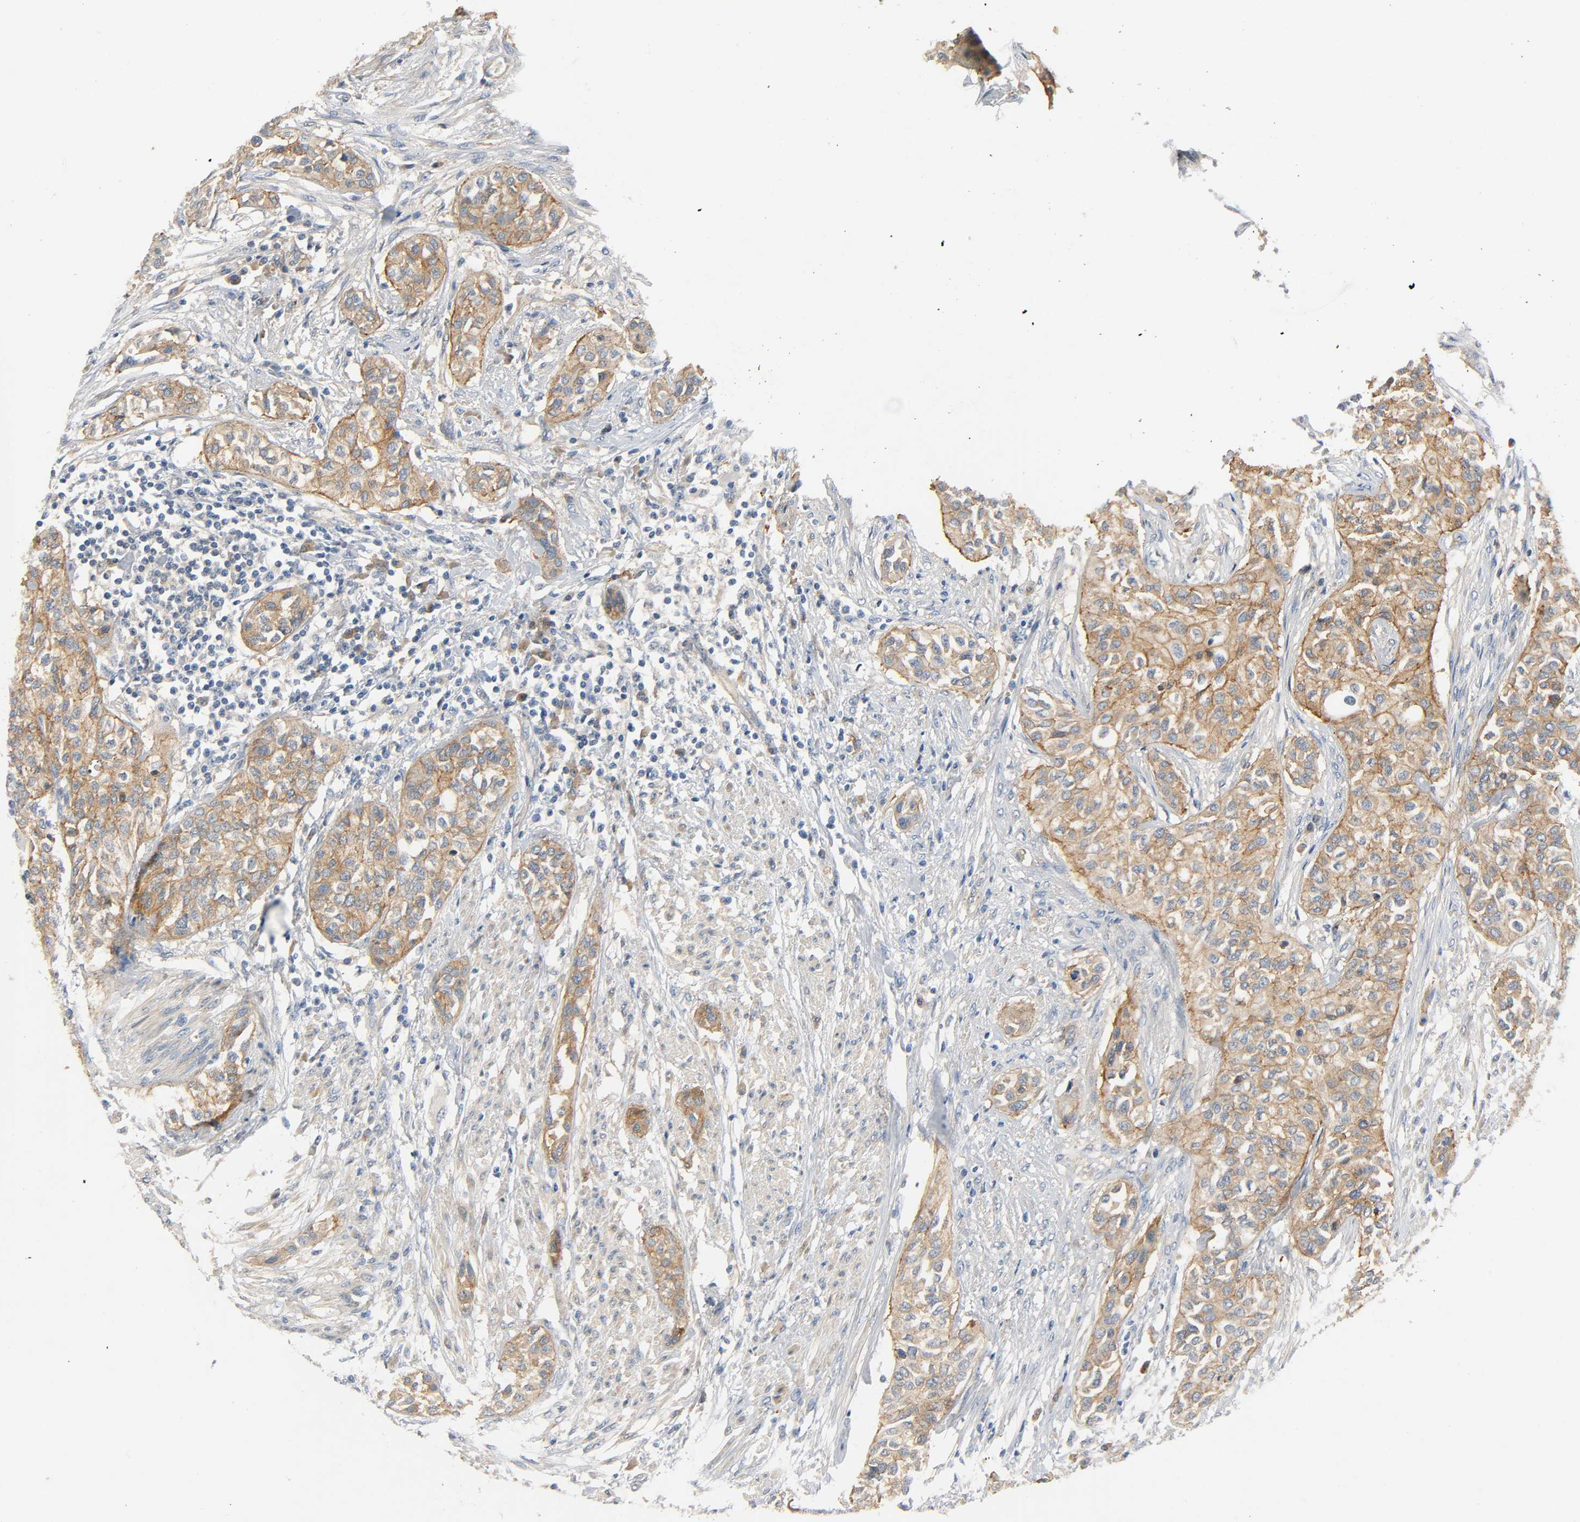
{"staining": {"intensity": "strong", "quantity": ">75%", "location": "cytoplasmic/membranous"}, "tissue": "urothelial cancer", "cell_type": "Tumor cells", "image_type": "cancer", "snomed": [{"axis": "morphology", "description": "Urothelial carcinoma, High grade"}, {"axis": "topography", "description": "Urinary bladder"}], "caption": "Brown immunohistochemical staining in human high-grade urothelial carcinoma demonstrates strong cytoplasmic/membranous staining in about >75% of tumor cells.", "gene": "ARPC1A", "patient": {"sex": "male", "age": 74}}